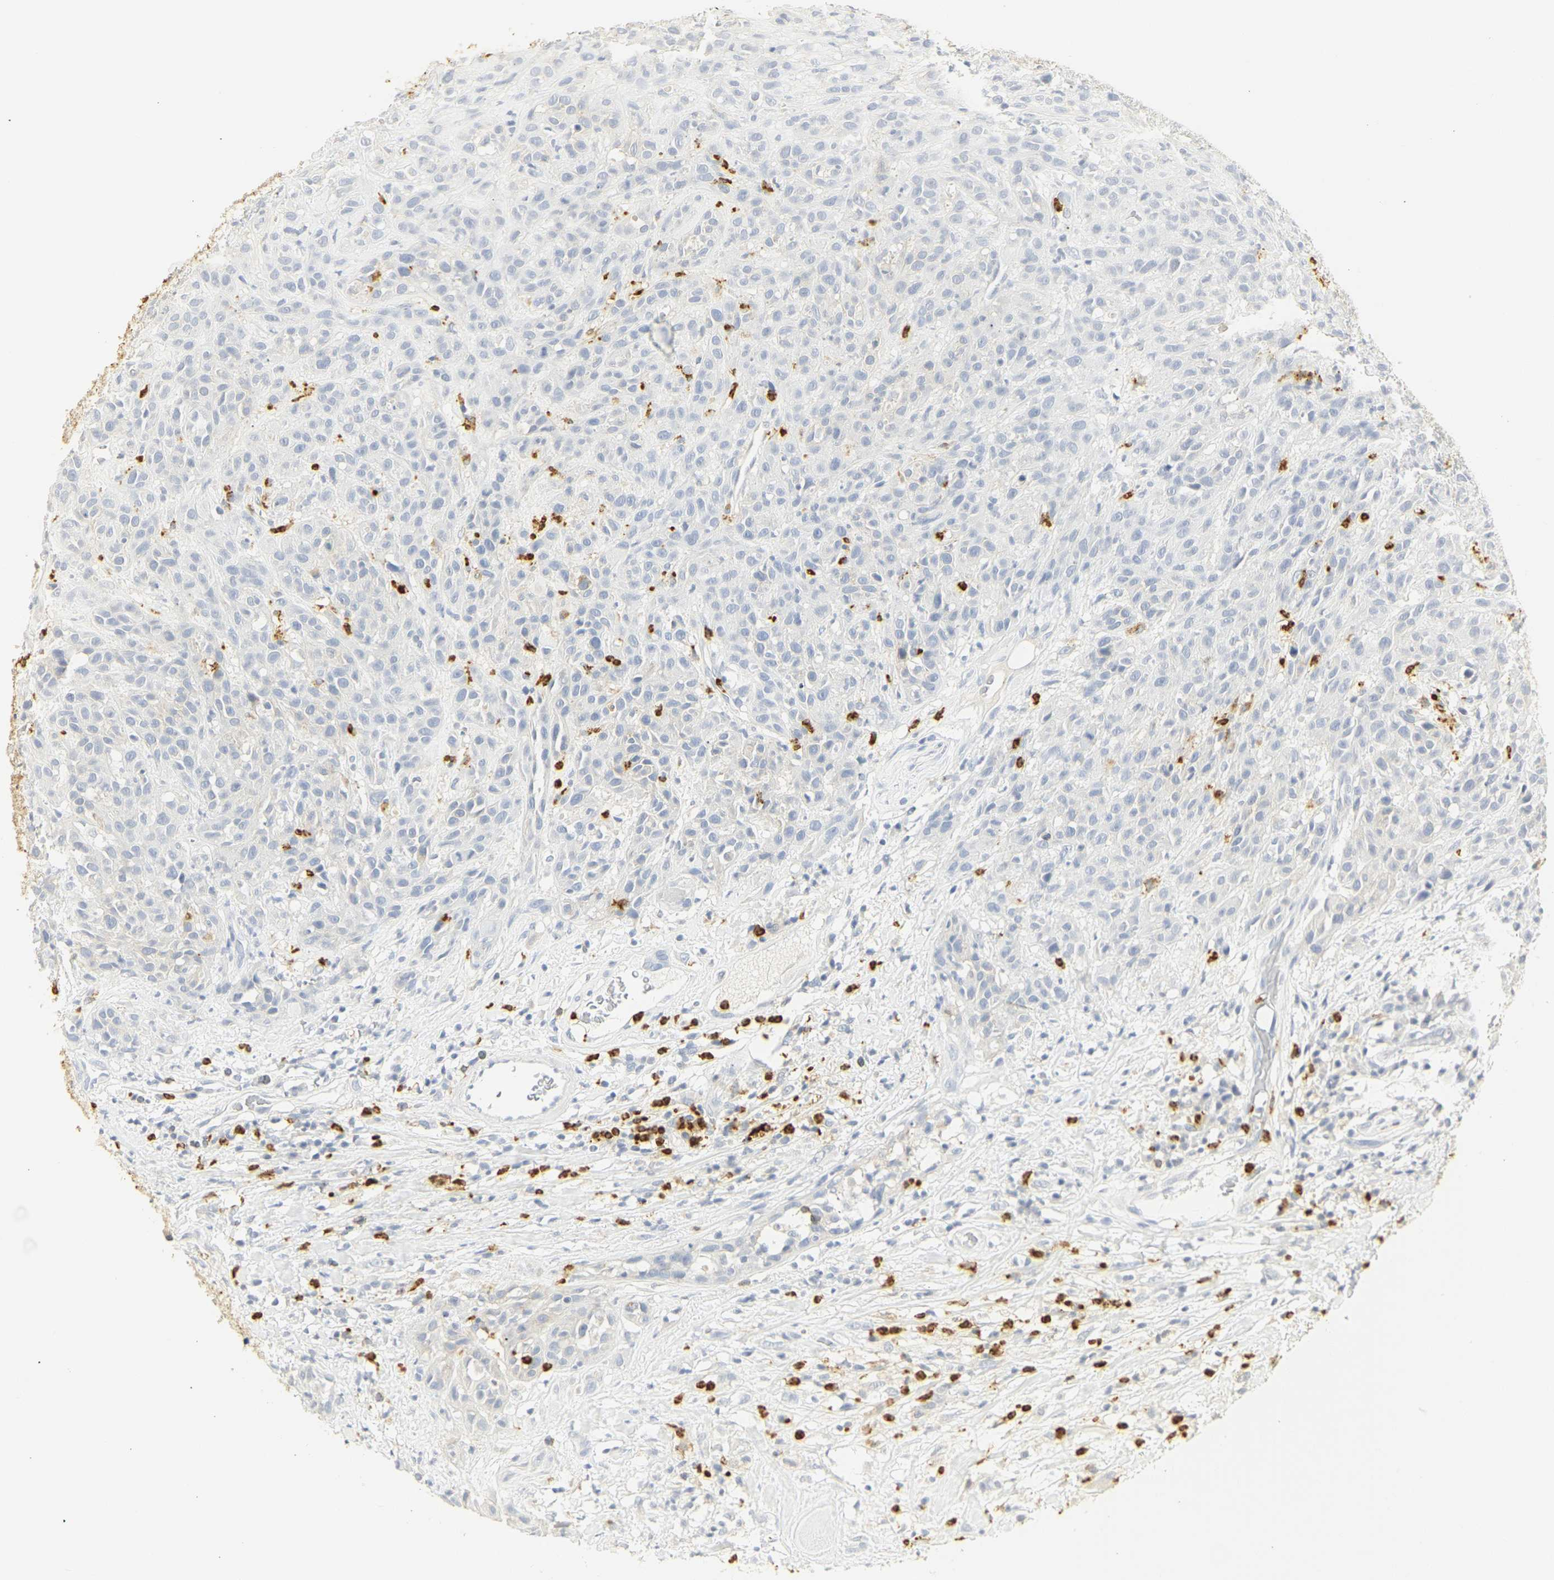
{"staining": {"intensity": "negative", "quantity": "none", "location": "none"}, "tissue": "head and neck cancer", "cell_type": "Tumor cells", "image_type": "cancer", "snomed": [{"axis": "morphology", "description": "Normal tissue, NOS"}, {"axis": "morphology", "description": "Squamous cell carcinoma, NOS"}, {"axis": "topography", "description": "Cartilage tissue"}, {"axis": "topography", "description": "Head-Neck"}], "caption": "The immunohistochemistry micrograph has no significant staining in tumor cells of head and neck cancer tissue.", "gene": "CEACAM5", "patient": {"sex": "male", "age": 62}}